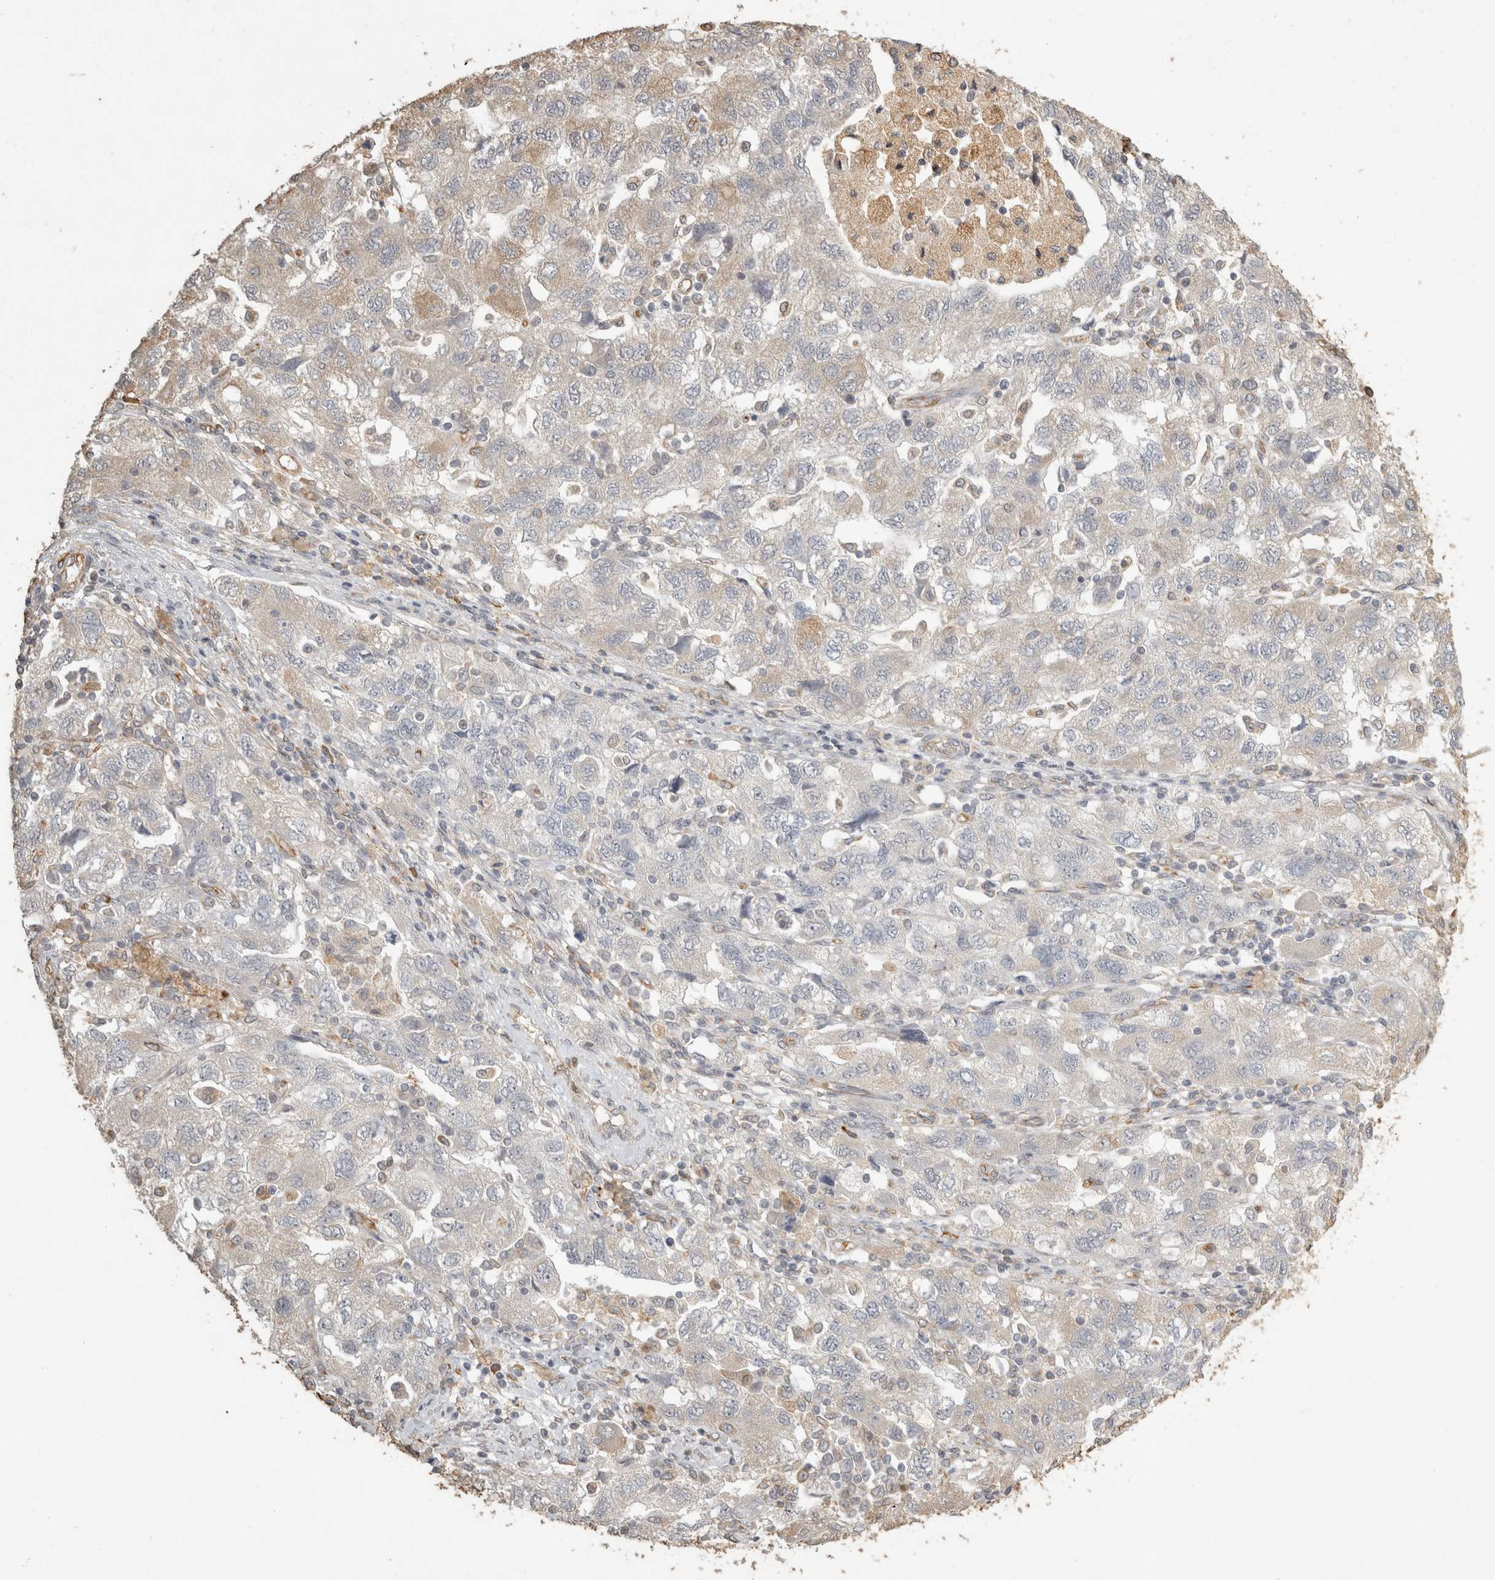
{"staining": {"intensity": "weak", "quantity": "25%-75%", "location": "cytoplasmic/membranous"}, "tissue": "ovarian cancer", "cell_type": "Tumor cells", "image_type": "cancer", "snomed": [{"axis": "morphology", "description": "Carcinoma, NOS"}, {"axis": "morphology", "description": "Cystadenocarcinoma, serous, NOS"}, {"axis": "topography", "description": "Ovary"}], "caption": "Protein expression analysis of human carcinoma (ovarian) reveals weak cytoplasmic/membranous expression in approximately 25%-75% of tumor cells. The staining is performed using DAB (3,3'-diaminobenzidine) brown chromogen to label protein expression. The nuclei are counter-stained blue using hematoxylin.", "gene": "REPS2", "patient": {"sex": "female", "age": 69}}